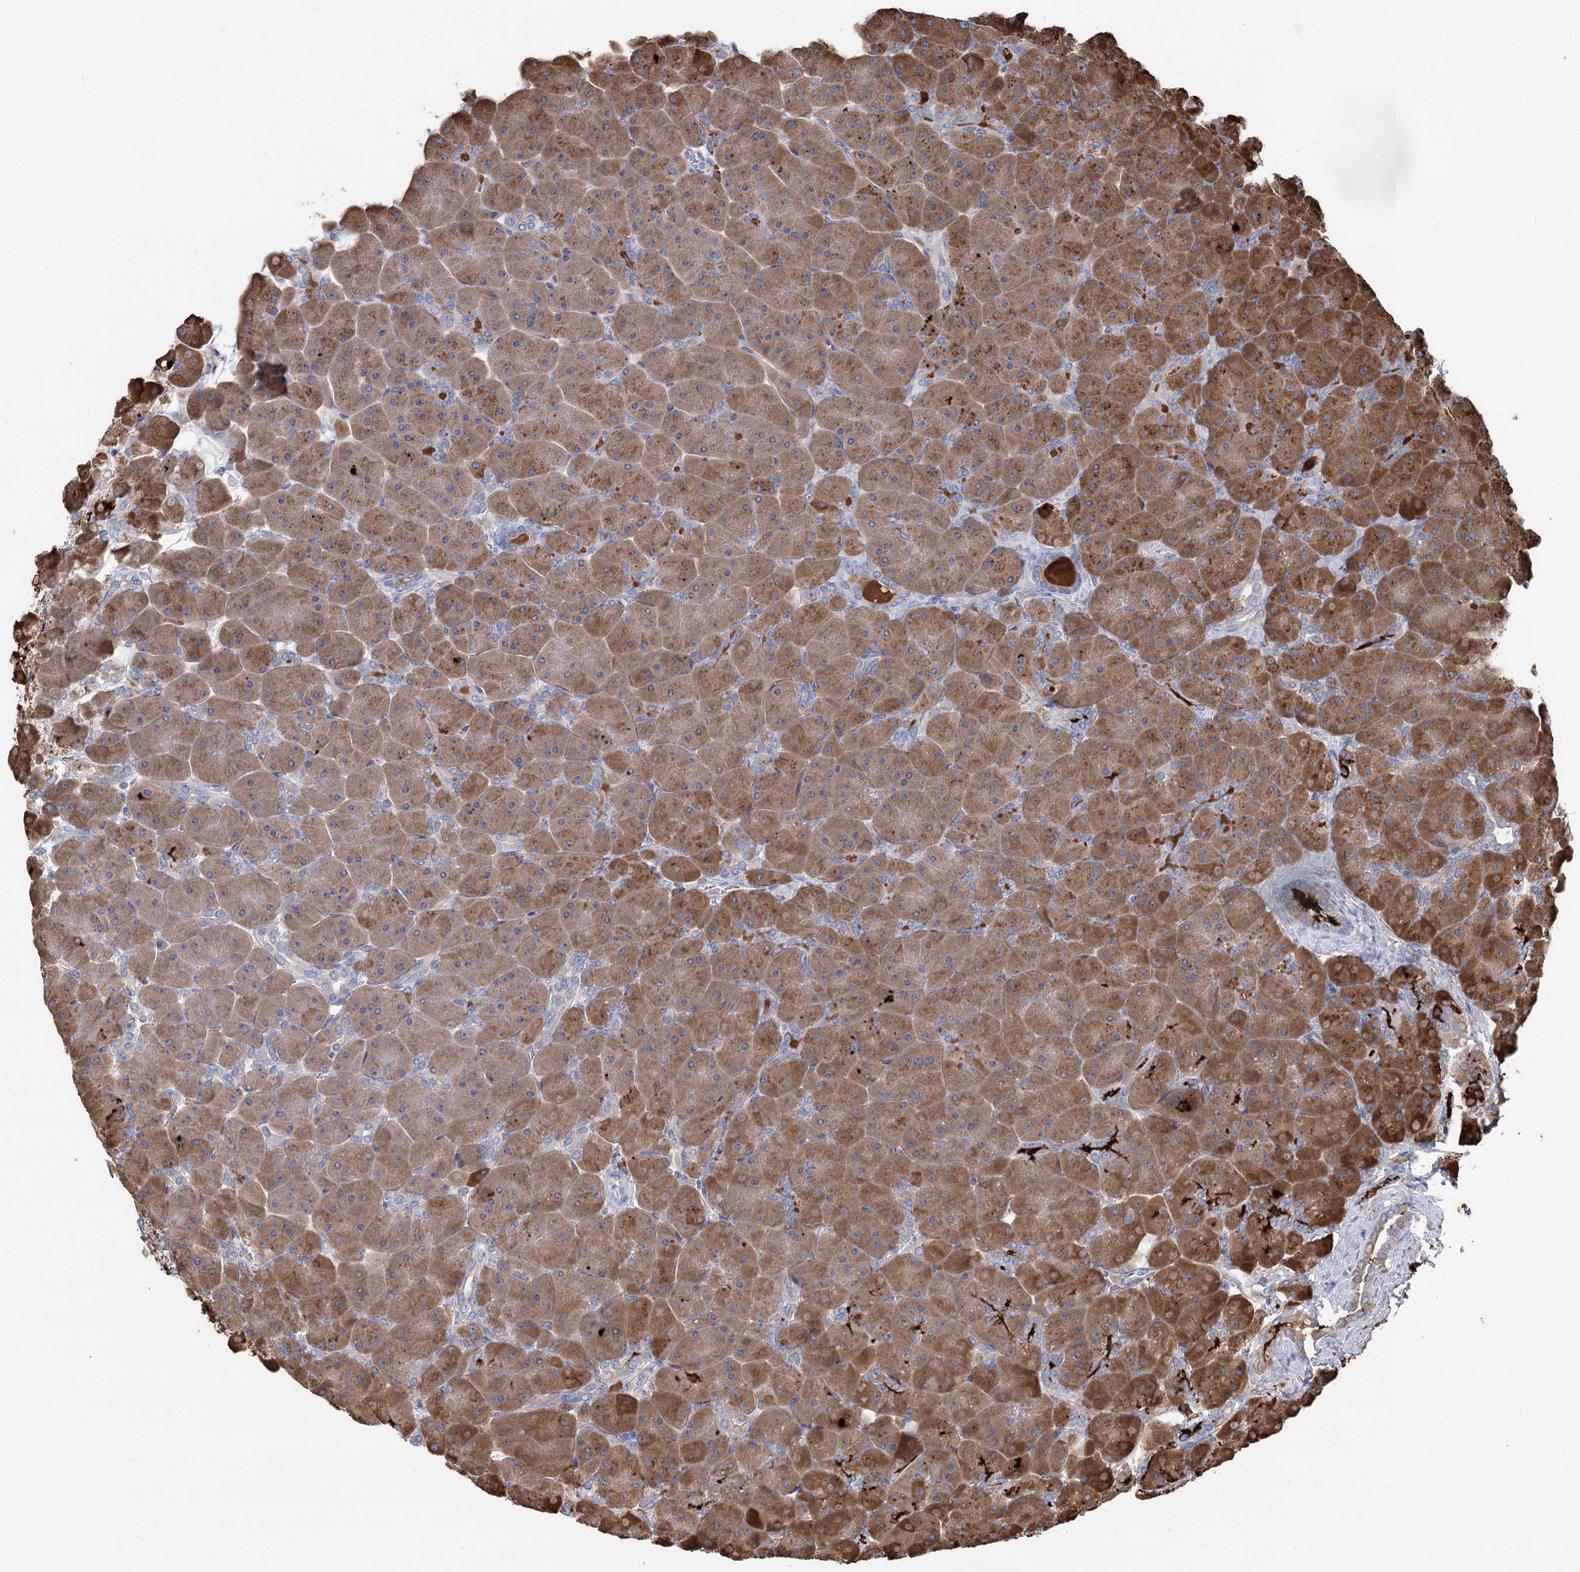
{"staining": {"intensity": "strong", "quantity": "25%-75%", "location": "cytoplasmic/membranous"}, "tissue": "pancreas", "cell_type": "Exocrine glandular cells", "image_type": "normal", "snomed": [{"axis": "morphology", "description": "Normal tissue, NOS"}, {"axis": "topography", "description": "Pancreas"}], "caption": "The micrograph reveals immunohistochemical staining of benign pancreas. There is strong cytoplasmic/membranous staining is present in approximately 25%-75% of exocrine glandular cells. (DAB IHC, brown staining for protein, blue staining for nuclei).", "gene": "METTL24", "patient": {"sex": "male", "age": 66}}